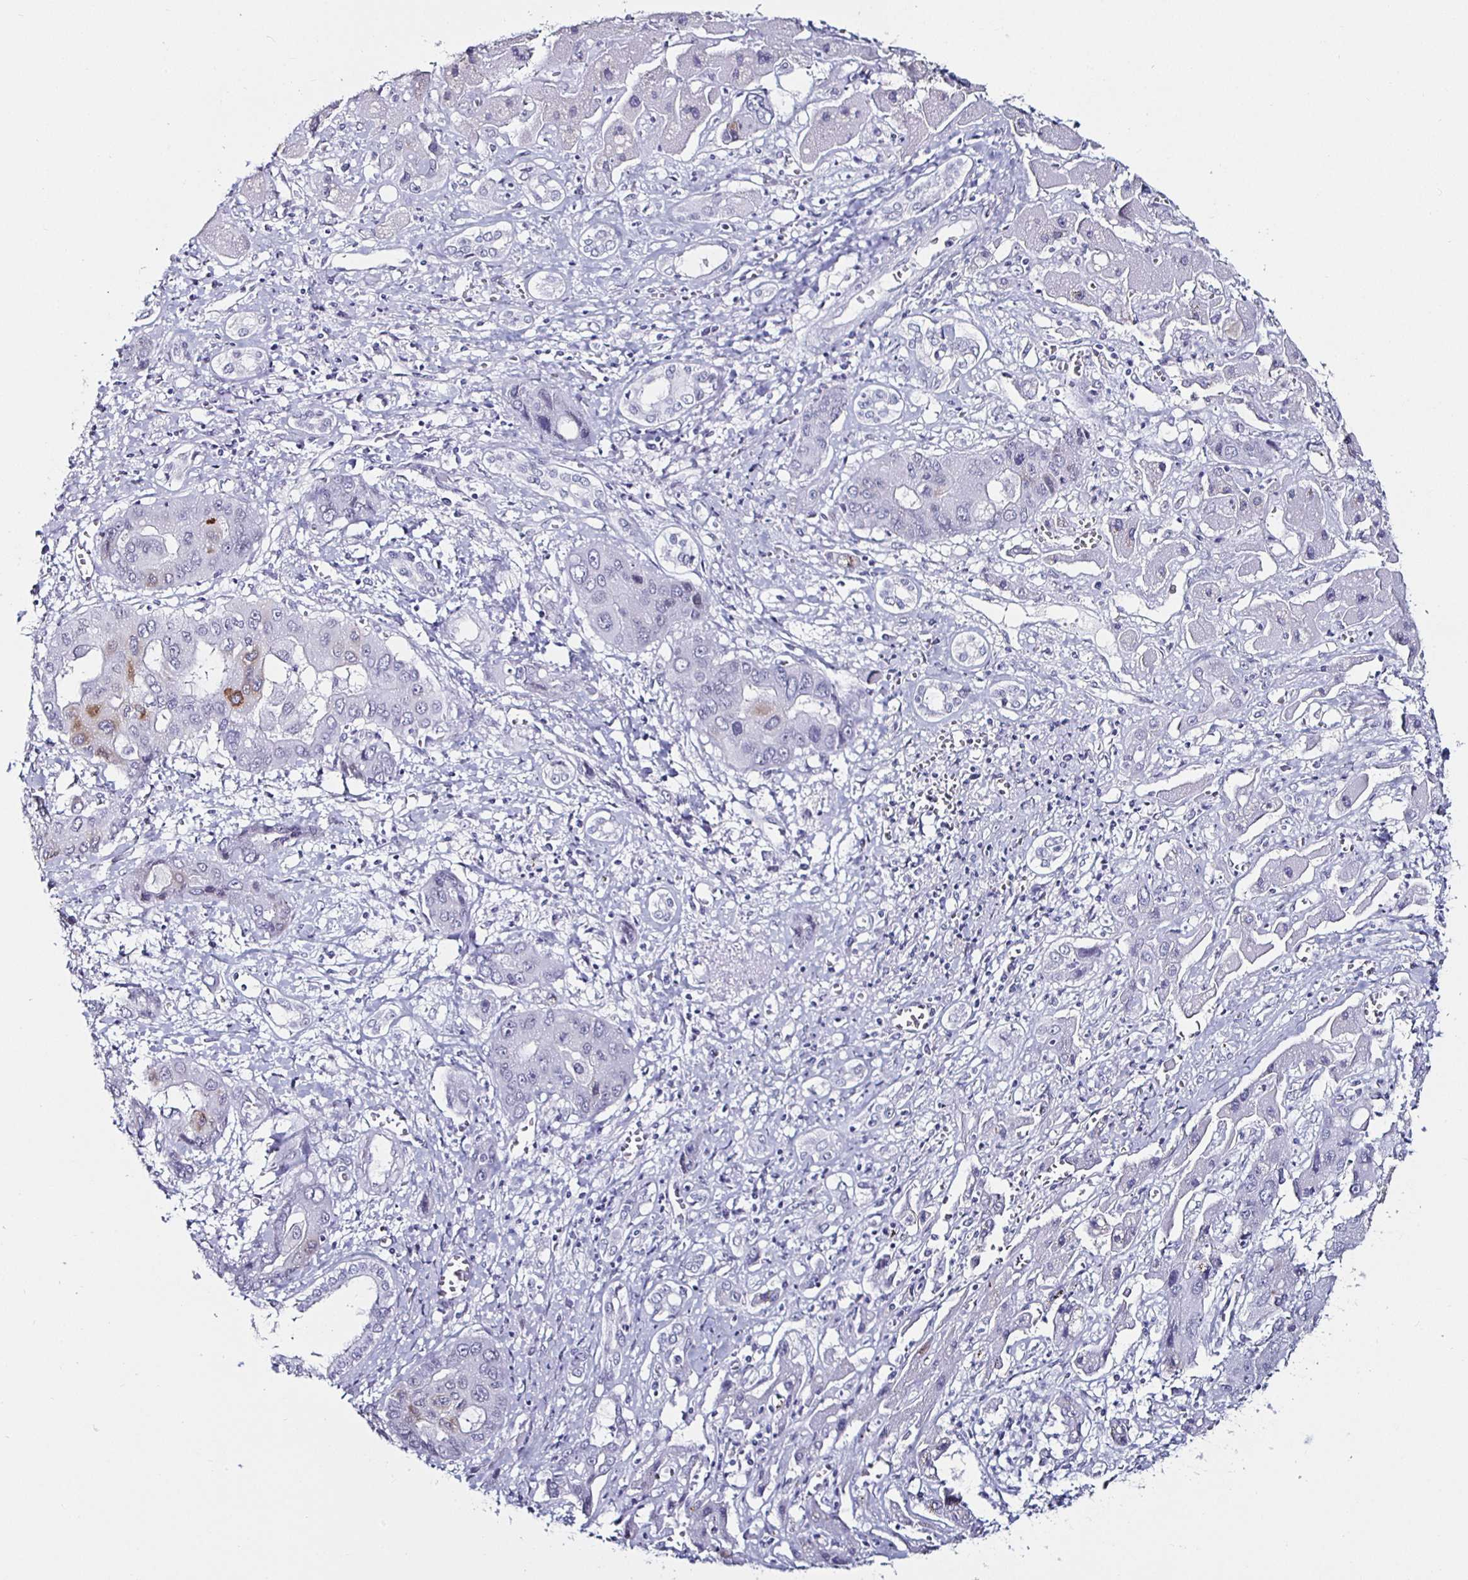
{"staining": {"intensity": "moderate", "quantity": "<25%", "location": "cytoplasmic/membranous"}, "tissue": "liver cancer", "cell_type": "Tumor cells", "image_type": "cancer", "snomed": [{"axis": "morphology", "description": "Cholangiocarcinoma"}, {"axis": "topography", "description": "Liver"}], "caption": "Liver cholangiocarcinoma stained for a protein (brown) demonstrates moderate cytoplasmic/membranous positive staining in approximately <25% of tumor cells.", "gene": "KRT4", "patient": {"sex": "male", "age": 67}}